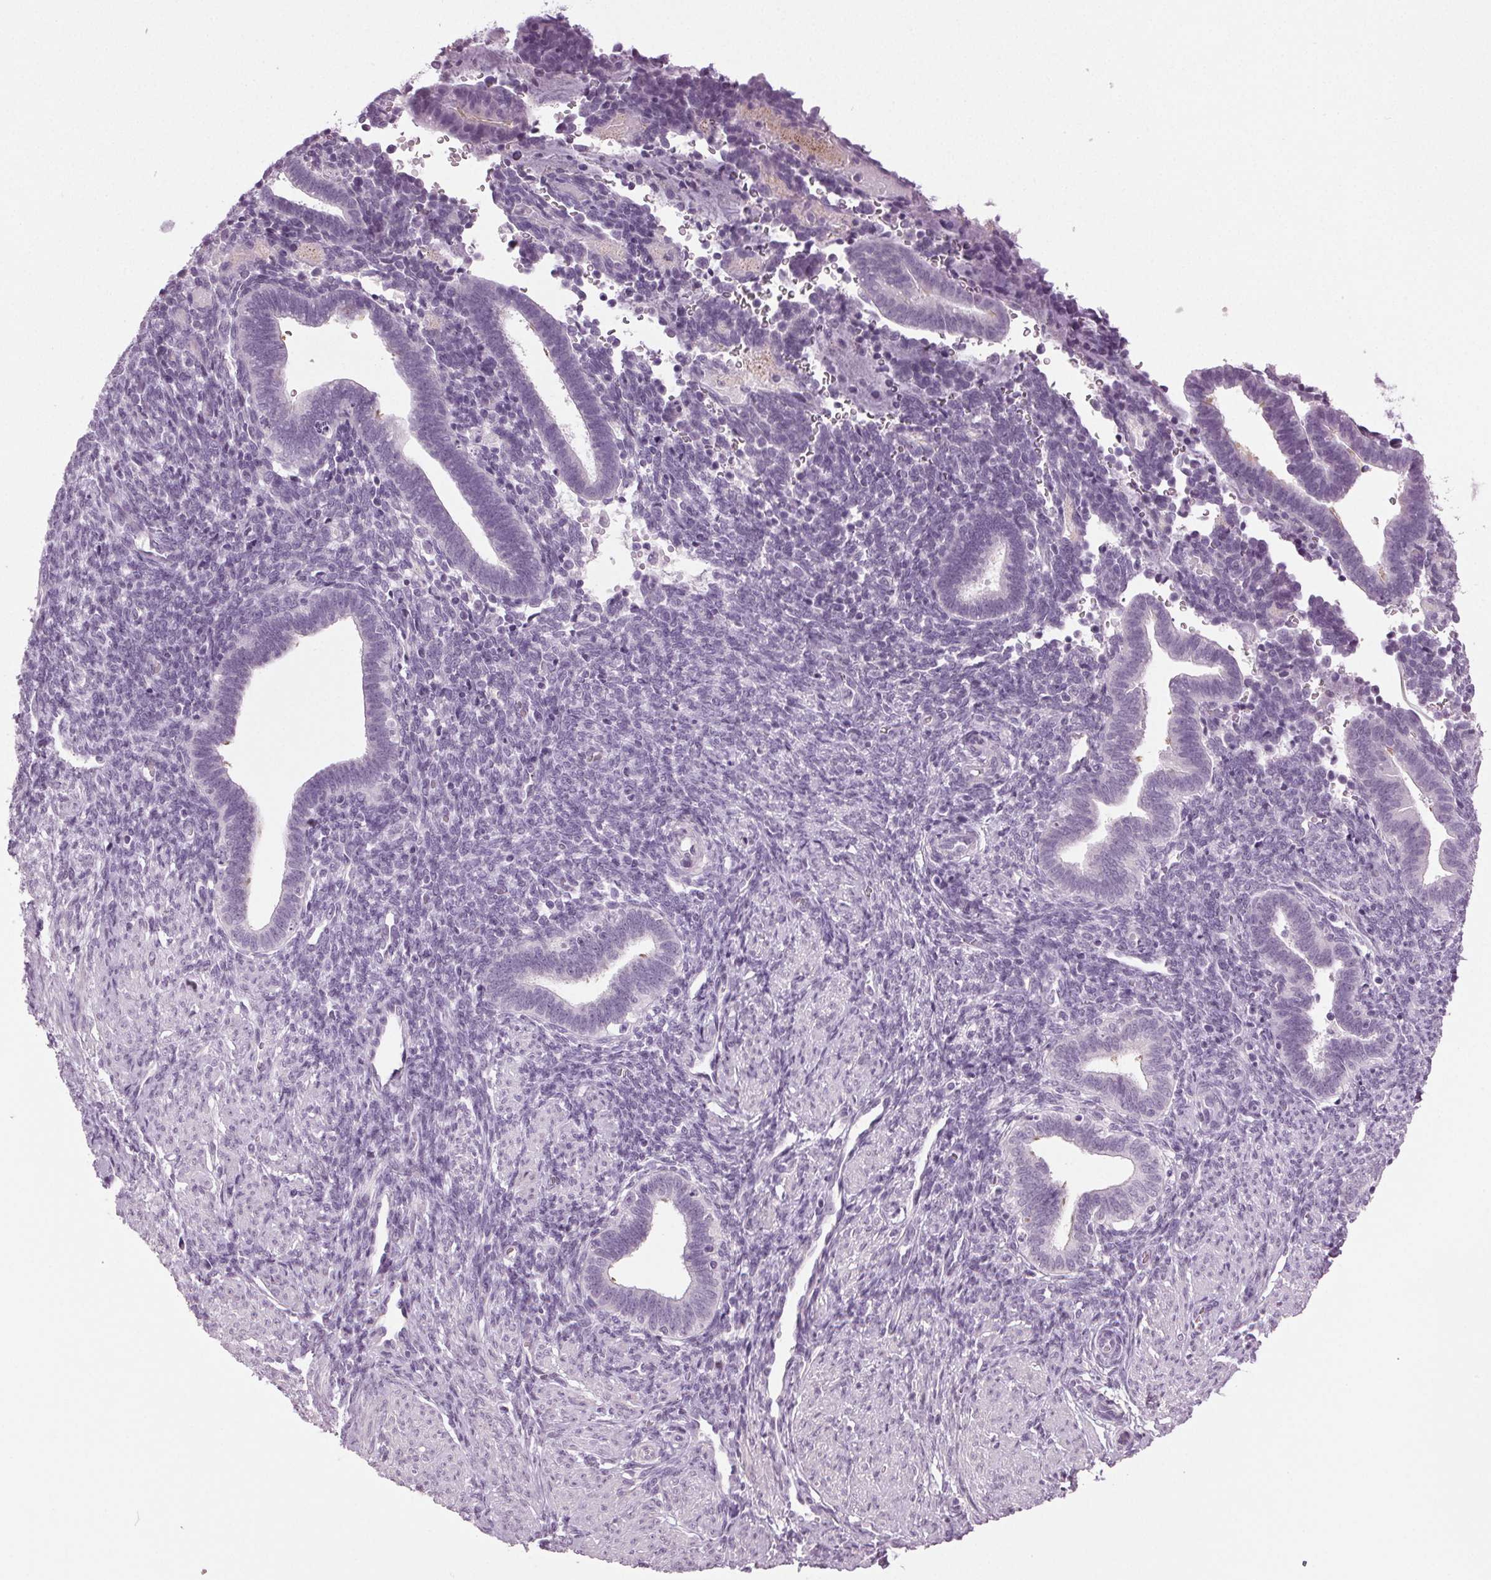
{"staining": {"intensity": "negative", "quantity": "none", "location": "none"}, "tissue": "endometrium", "cell_type": "Cells in endometrial stroma", "image_type": "normal", "snomed": [{"axis": "morphology", "description": "Normal tissue, NOS"}, {"axis": "topography", "description": "Endometrium"}], "caption": "Immunohistochemical staining of benign endometrium displays no significant positivity in cells in endometrial stroma.", "gene": "DNAH12", "patient": {"sex": "female", "age": 34}}